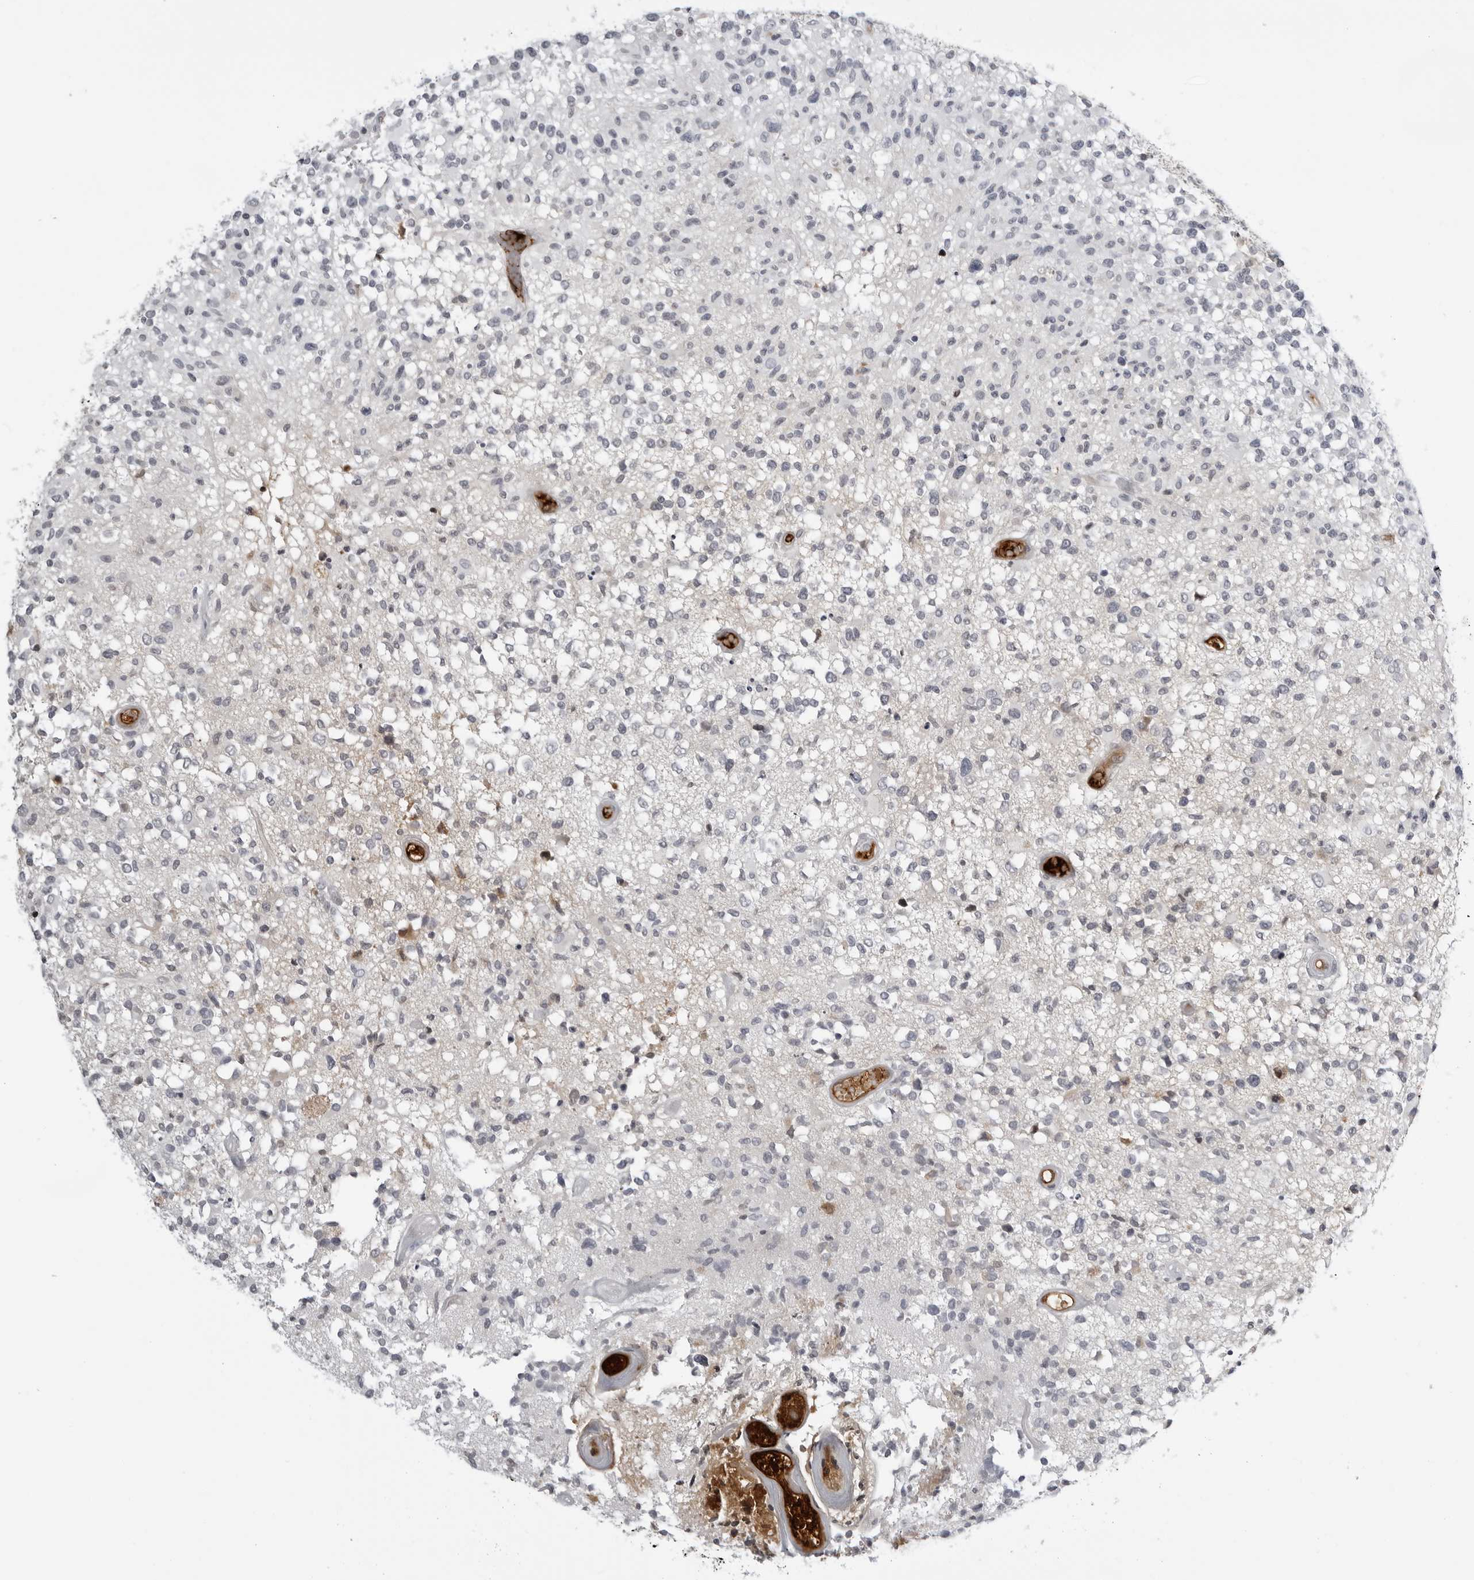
{"staining": {"intensity": "negative", "quantity": "none", "location": "none"}, "tissue": "glioma", "cell_type": "Tumor cells", "image_type": "cancer", "snomed": [{"axis": "morphology", "description": "Glioma, malignant, High grade"}, {"axis": "morphology", "description": "Glioblastoma, NOS"}, {"axis": "topography", "description": "Brain"}], "caption": "Tumor cells show no significant expression in glioma.", "gene": "SERPINF2", "patient": {"sex": "male", "age": 60}}